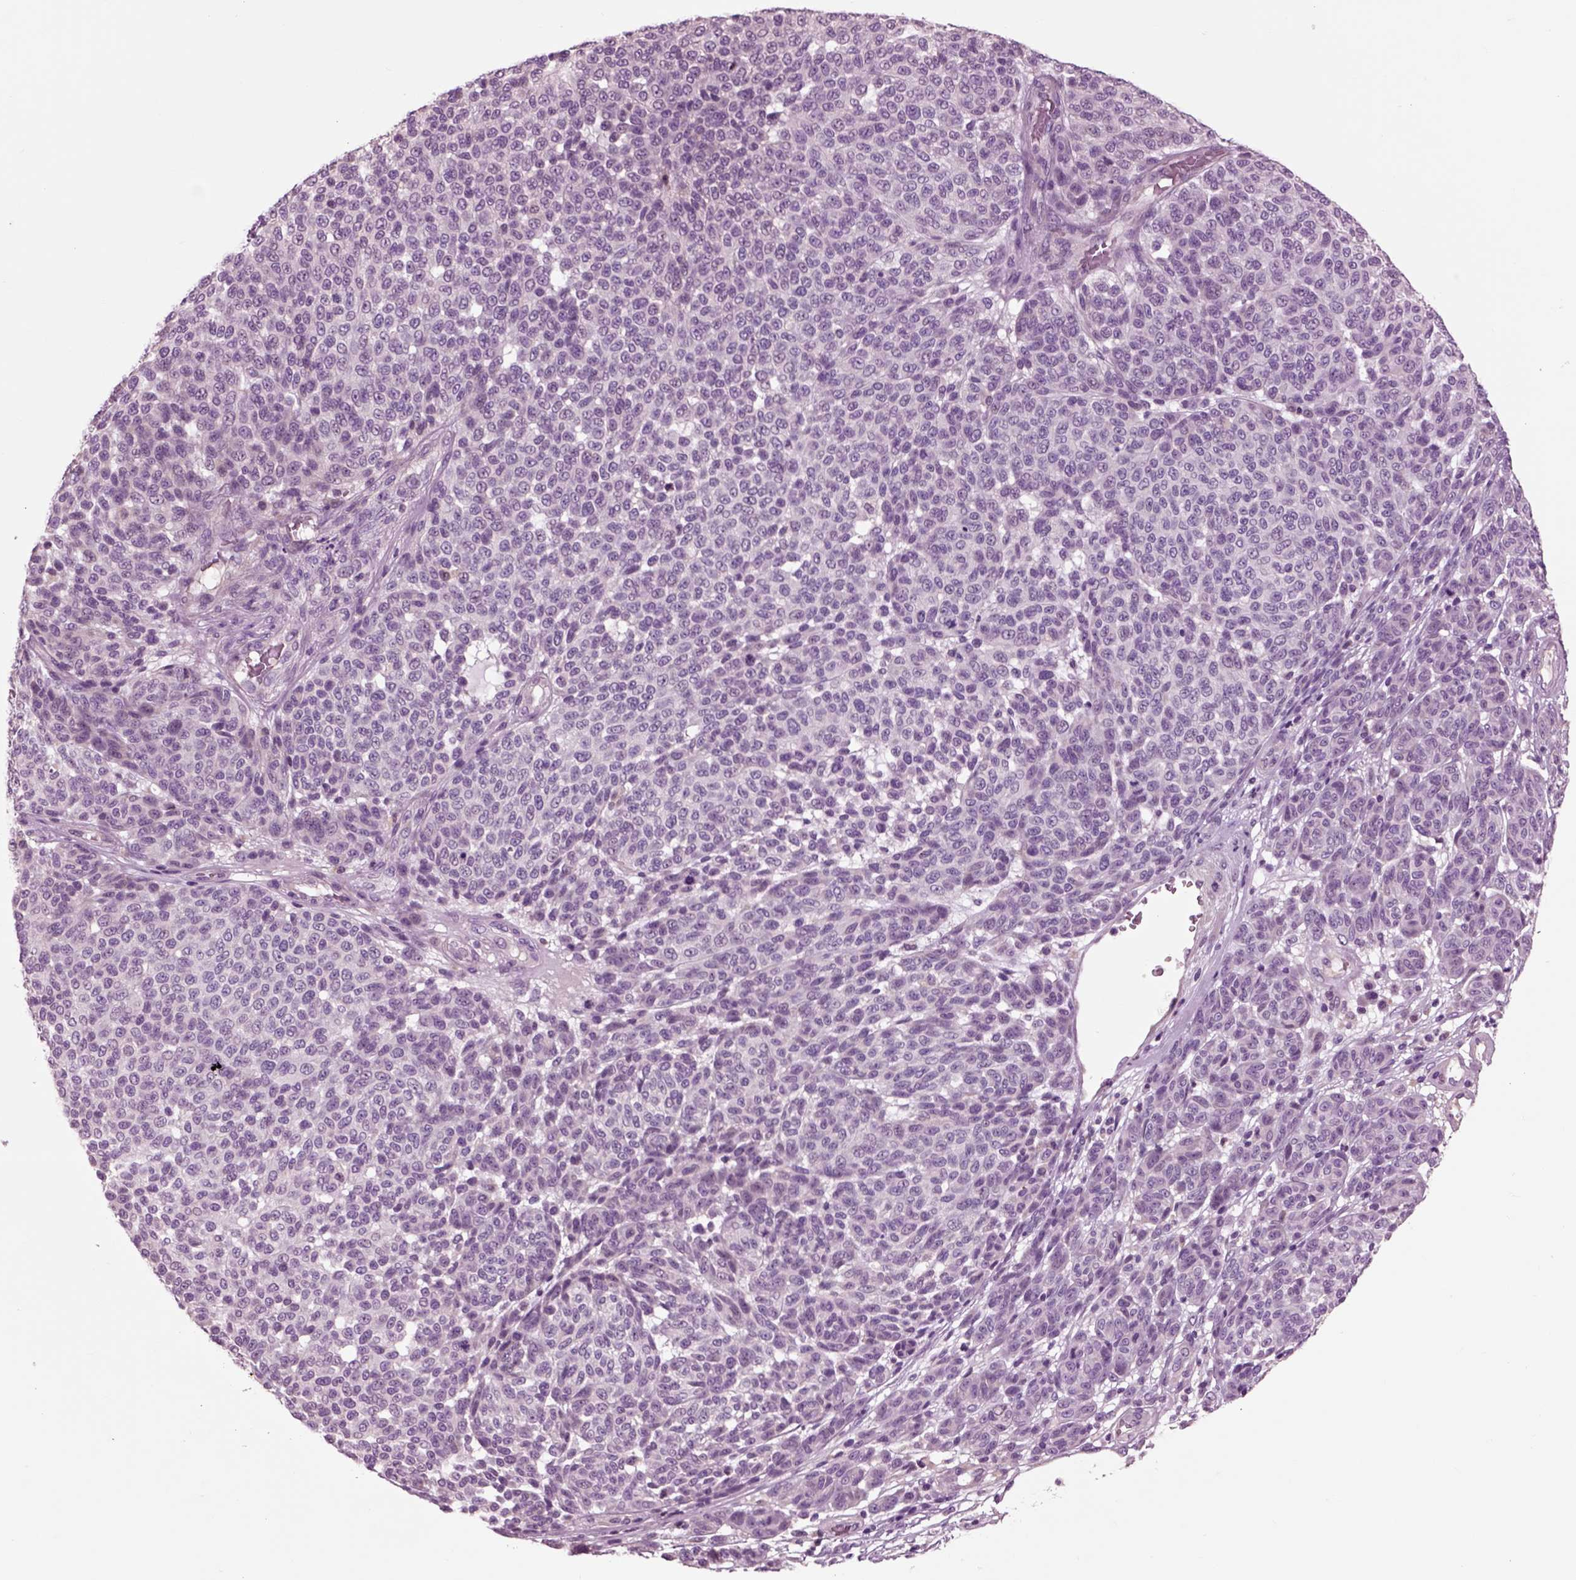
{"staining": {"intensity": "negative", "quantity": "none", "location": "none"}, "tissue": "melanoma", "cell_type": "Tumor cells", "image_type": "cancer", "snomed": [{"axis": "morphology", "description": "Malignant melanoma, NOS"}, {"axis": "topography", "description": "Skin"}], "caption": "A high-resolution histopathology image shows immunohistochemistry (IHC) staining of malignant melanoma, which demonstrates no significant staining in tumor cells.", "gene": "CHGB", "patient": {"sex": "male", "age": 59}}